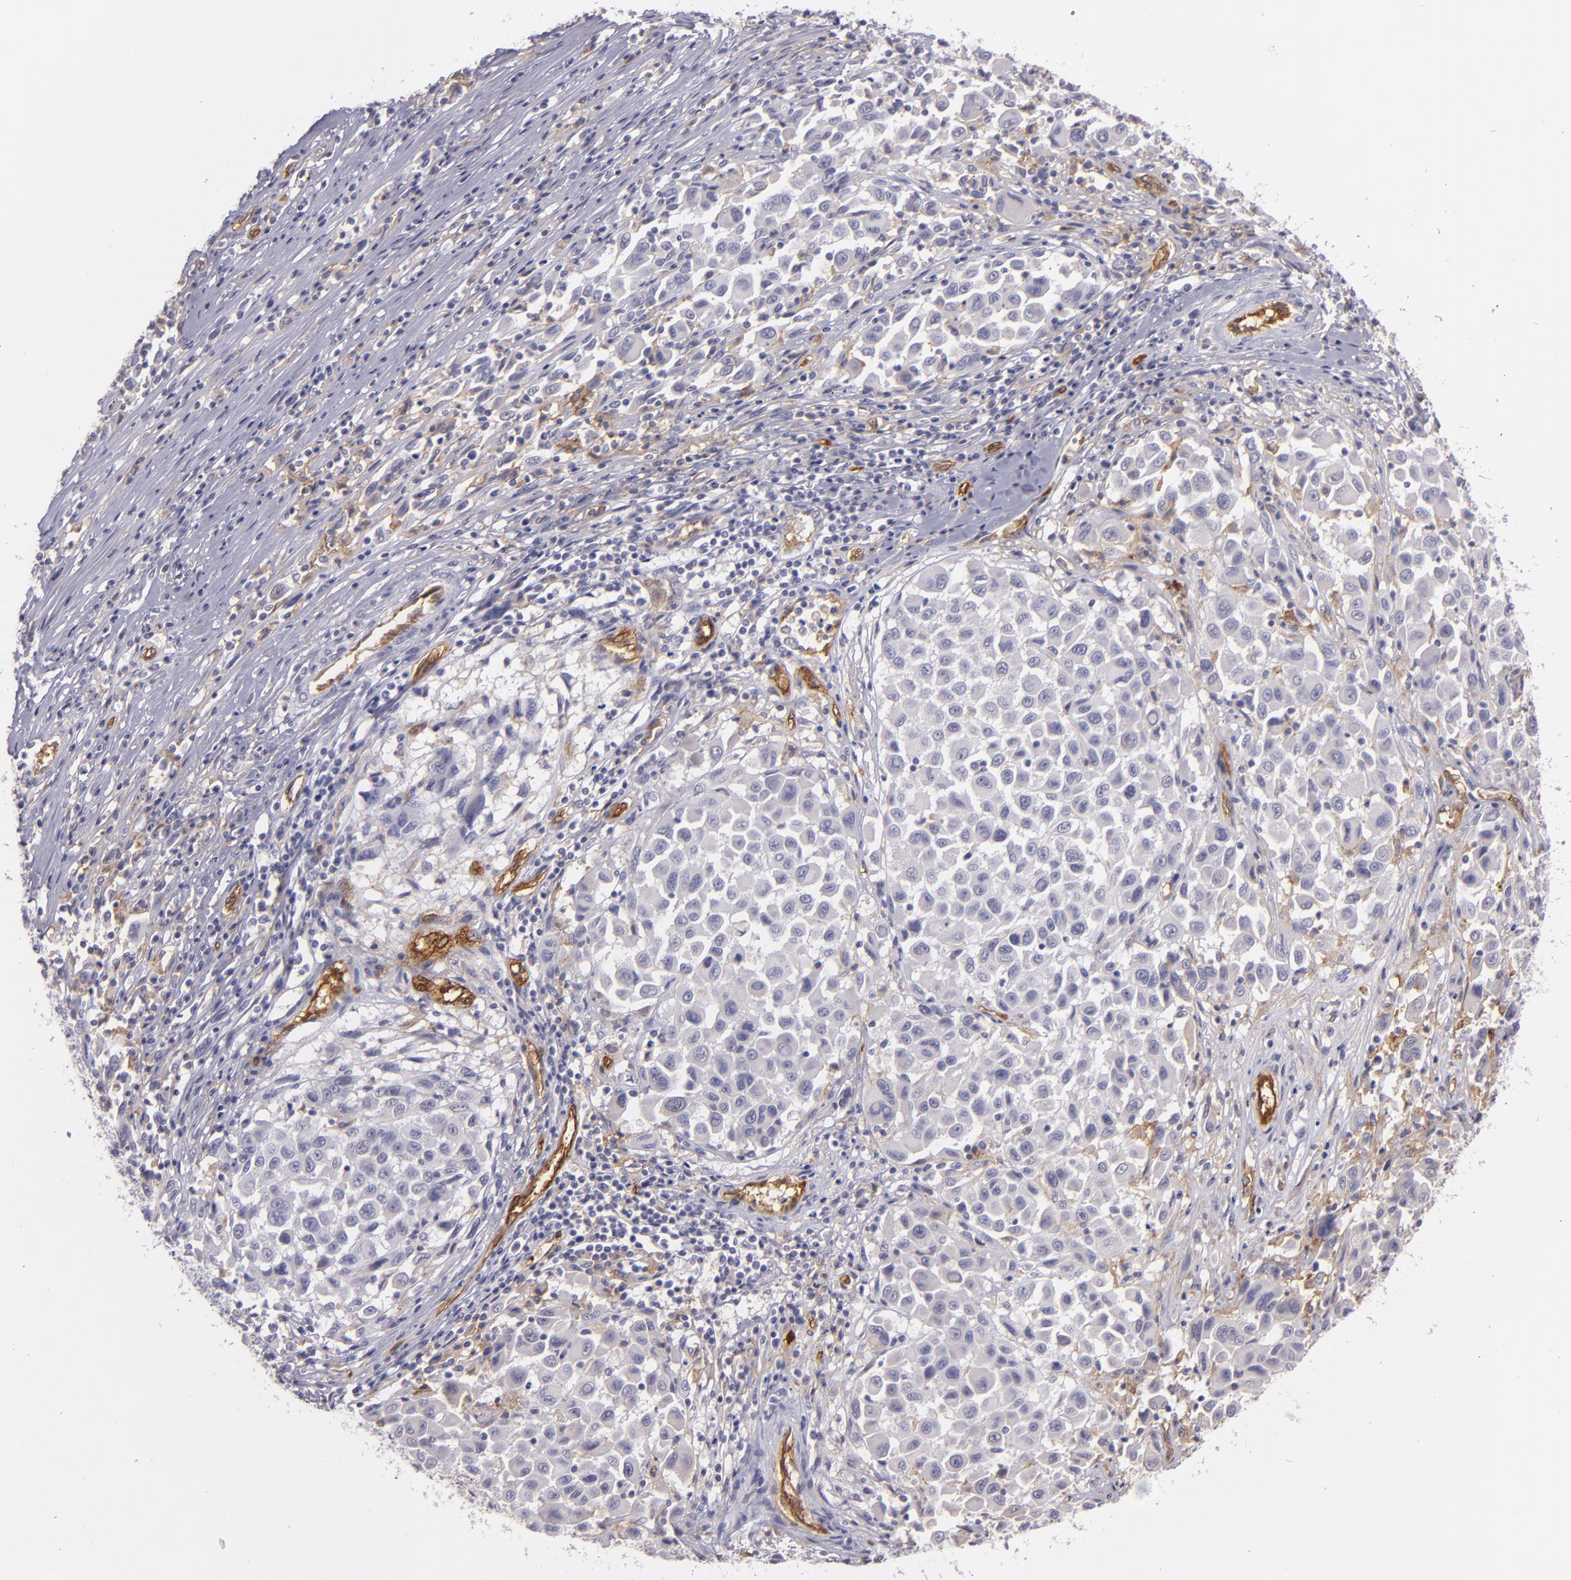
{"staining": {"intensity": "negative", "quantity": "none", "location": "none"}, "tissue": "melanoma", "cell_type": "Tumor cells", "image_type": "cancer", "snomed": [{"axis": "morphology", "description": "Malignant melanoma, Metastatic site"}, {"axis": "topography", "description": "Lymph node"}], "caption": "IHC micrograph of neoplastic tissue: melanoma stained with DAB displays no significant protein staining in tumor cells.", "gene": "ACE", "patient": {"sex": "male", "age": 61}}